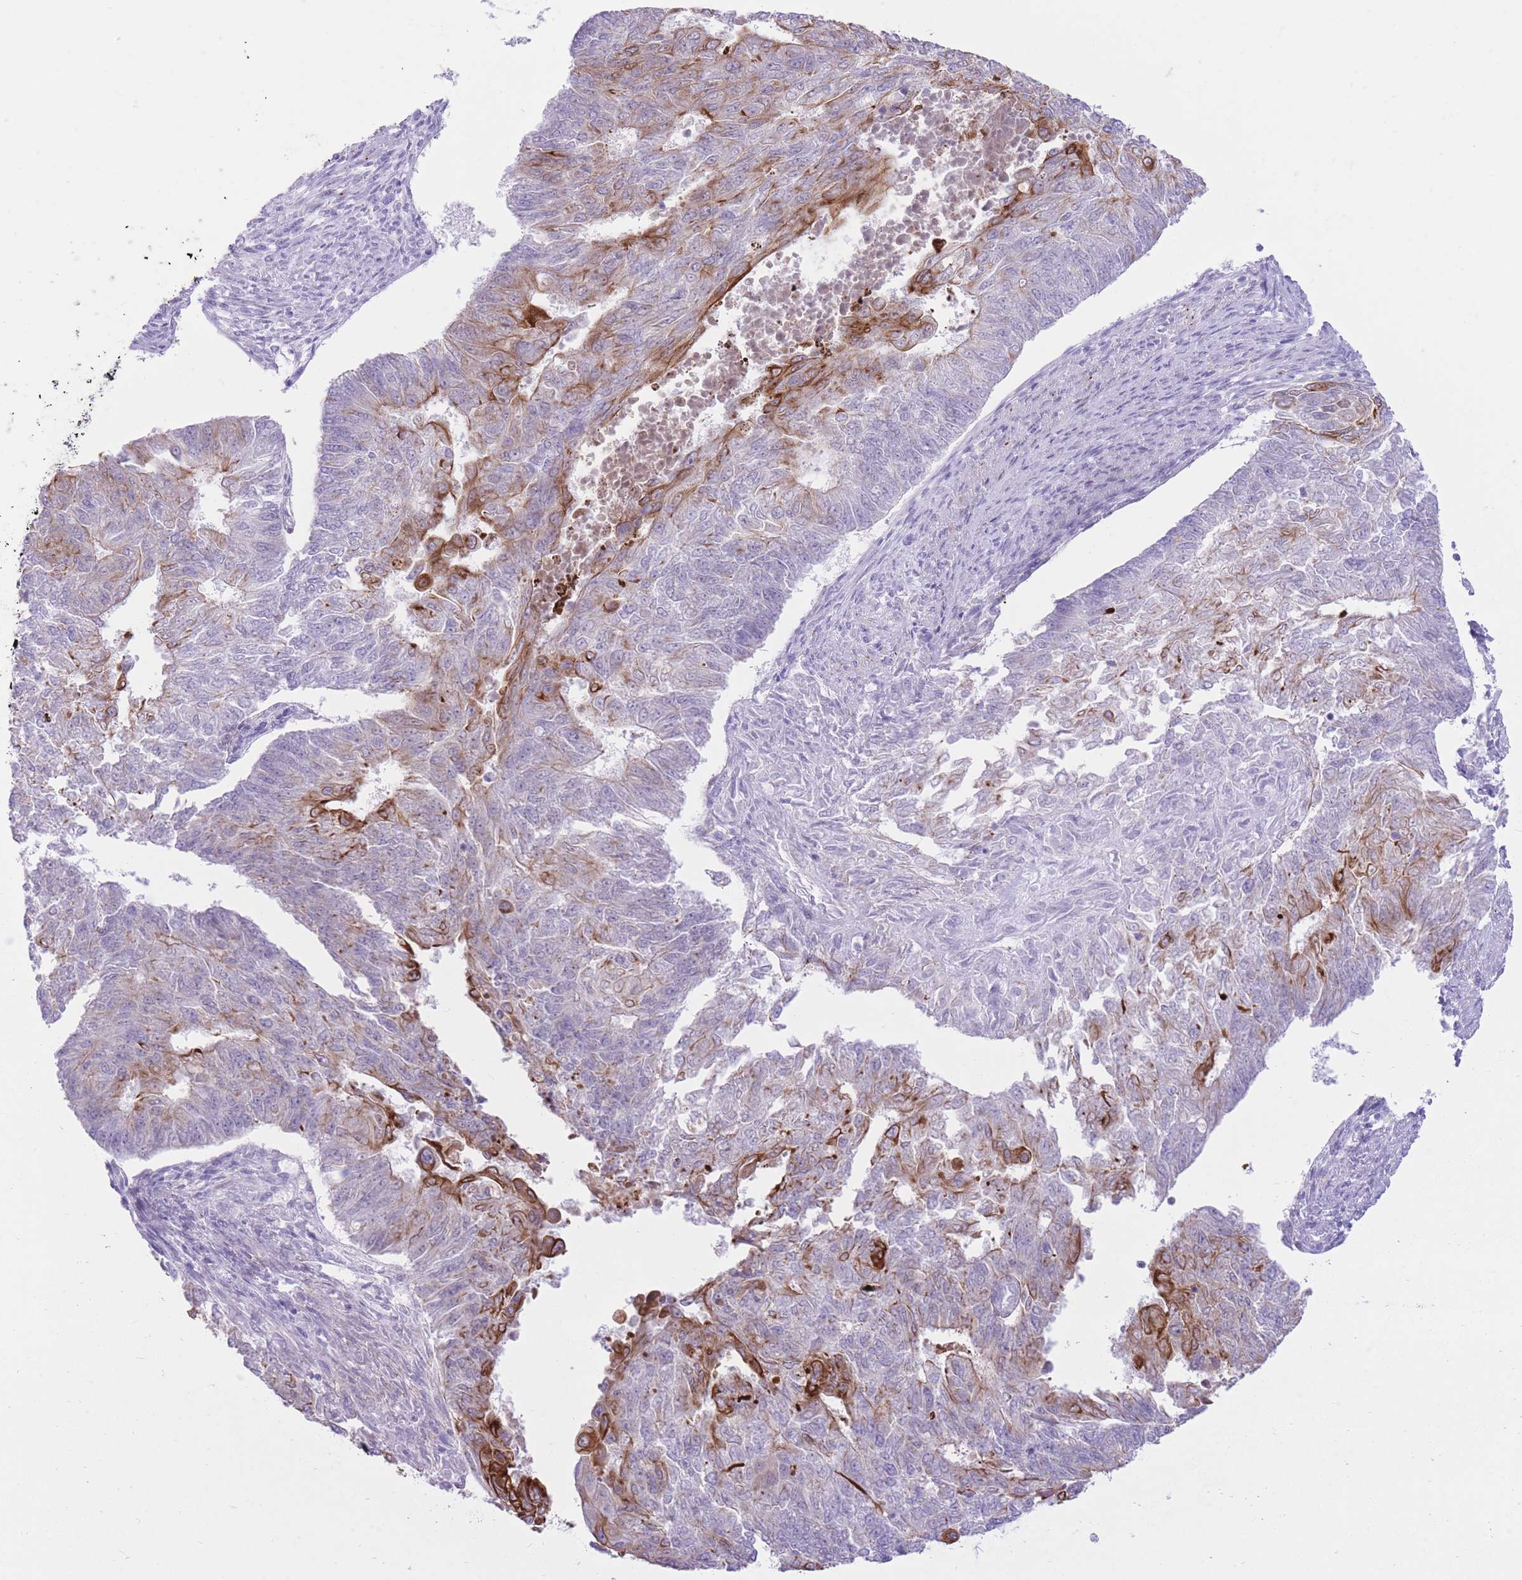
{"staining": {"intensity": "strong", "quantity": "<25%", "location": "cytoplasmic/membranous"}, "tissue": "endometrial cancer", "cell_type": "Tumor cells", "image_type": "cancer", "snomed": [{"axis": "morphology", "description": "Adenocarcinoma, NOS"}, {"axis": "topography", "description": "Endometrium"}], "caption": "Endometrial cancer stained for a protein (brown) exhibits strong cytoplasmic/membranous positive expression in approximately <25% of tumor cells.", "gene": "MEIS3", "patient": {"sex": "female", "age": 32}}